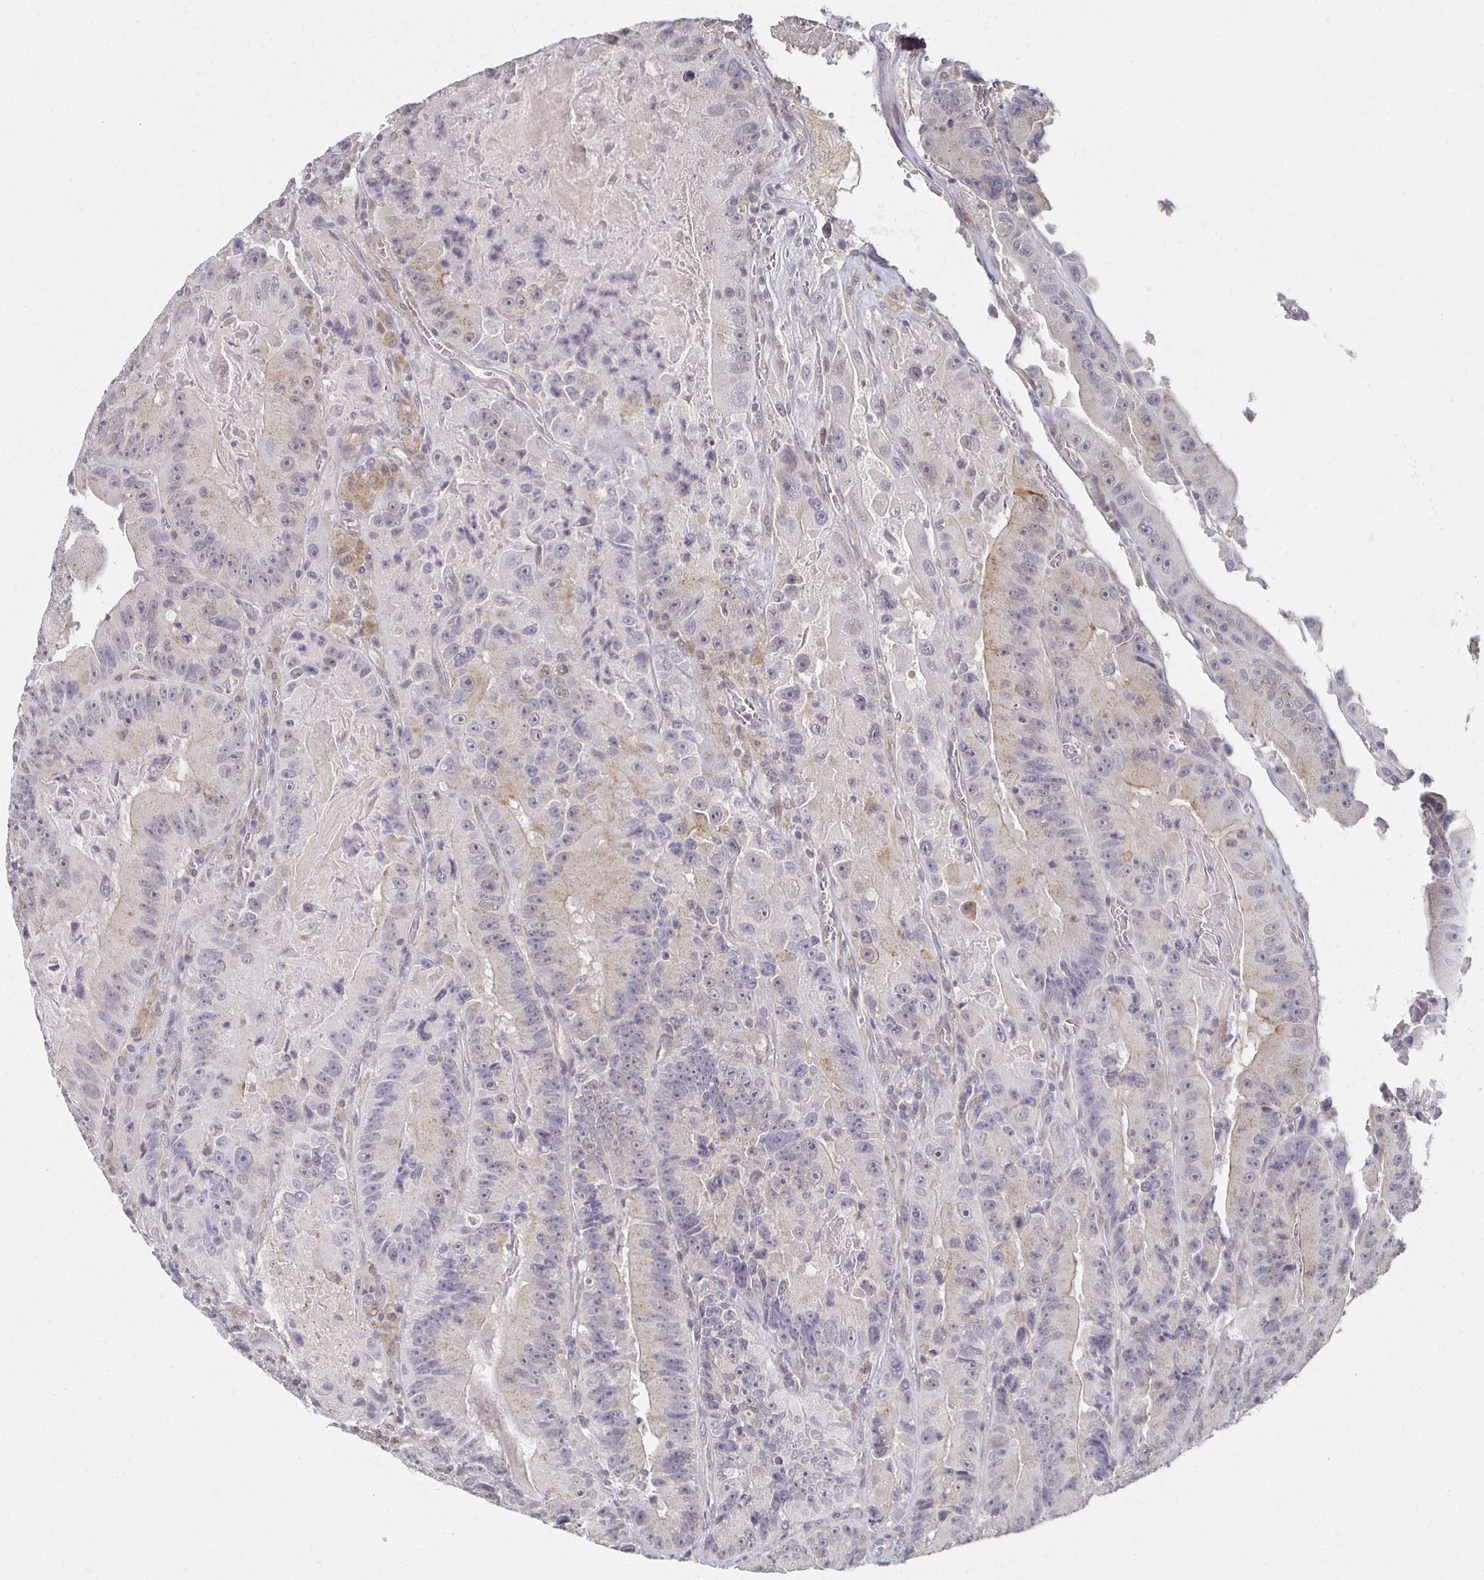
{"staining": {"intensity": "negative", "quantity": "none", "location": "none"}, "tissue": "colorectal cancer", "cell_type": "Tumor cells", "image_type": "cancer", "snomed": [{"axis": "morphology", "description": "Adenocarcinoma, NOS"}, {"axis": "topography", "description": "Colon"}], "caption": "Immunohistochemical staining of human colorectal adenocarcinoma demonstrates no significant expression in tumor cells.", "gene": "DAB1", "patient": {"sex": "female", "age": 86}}